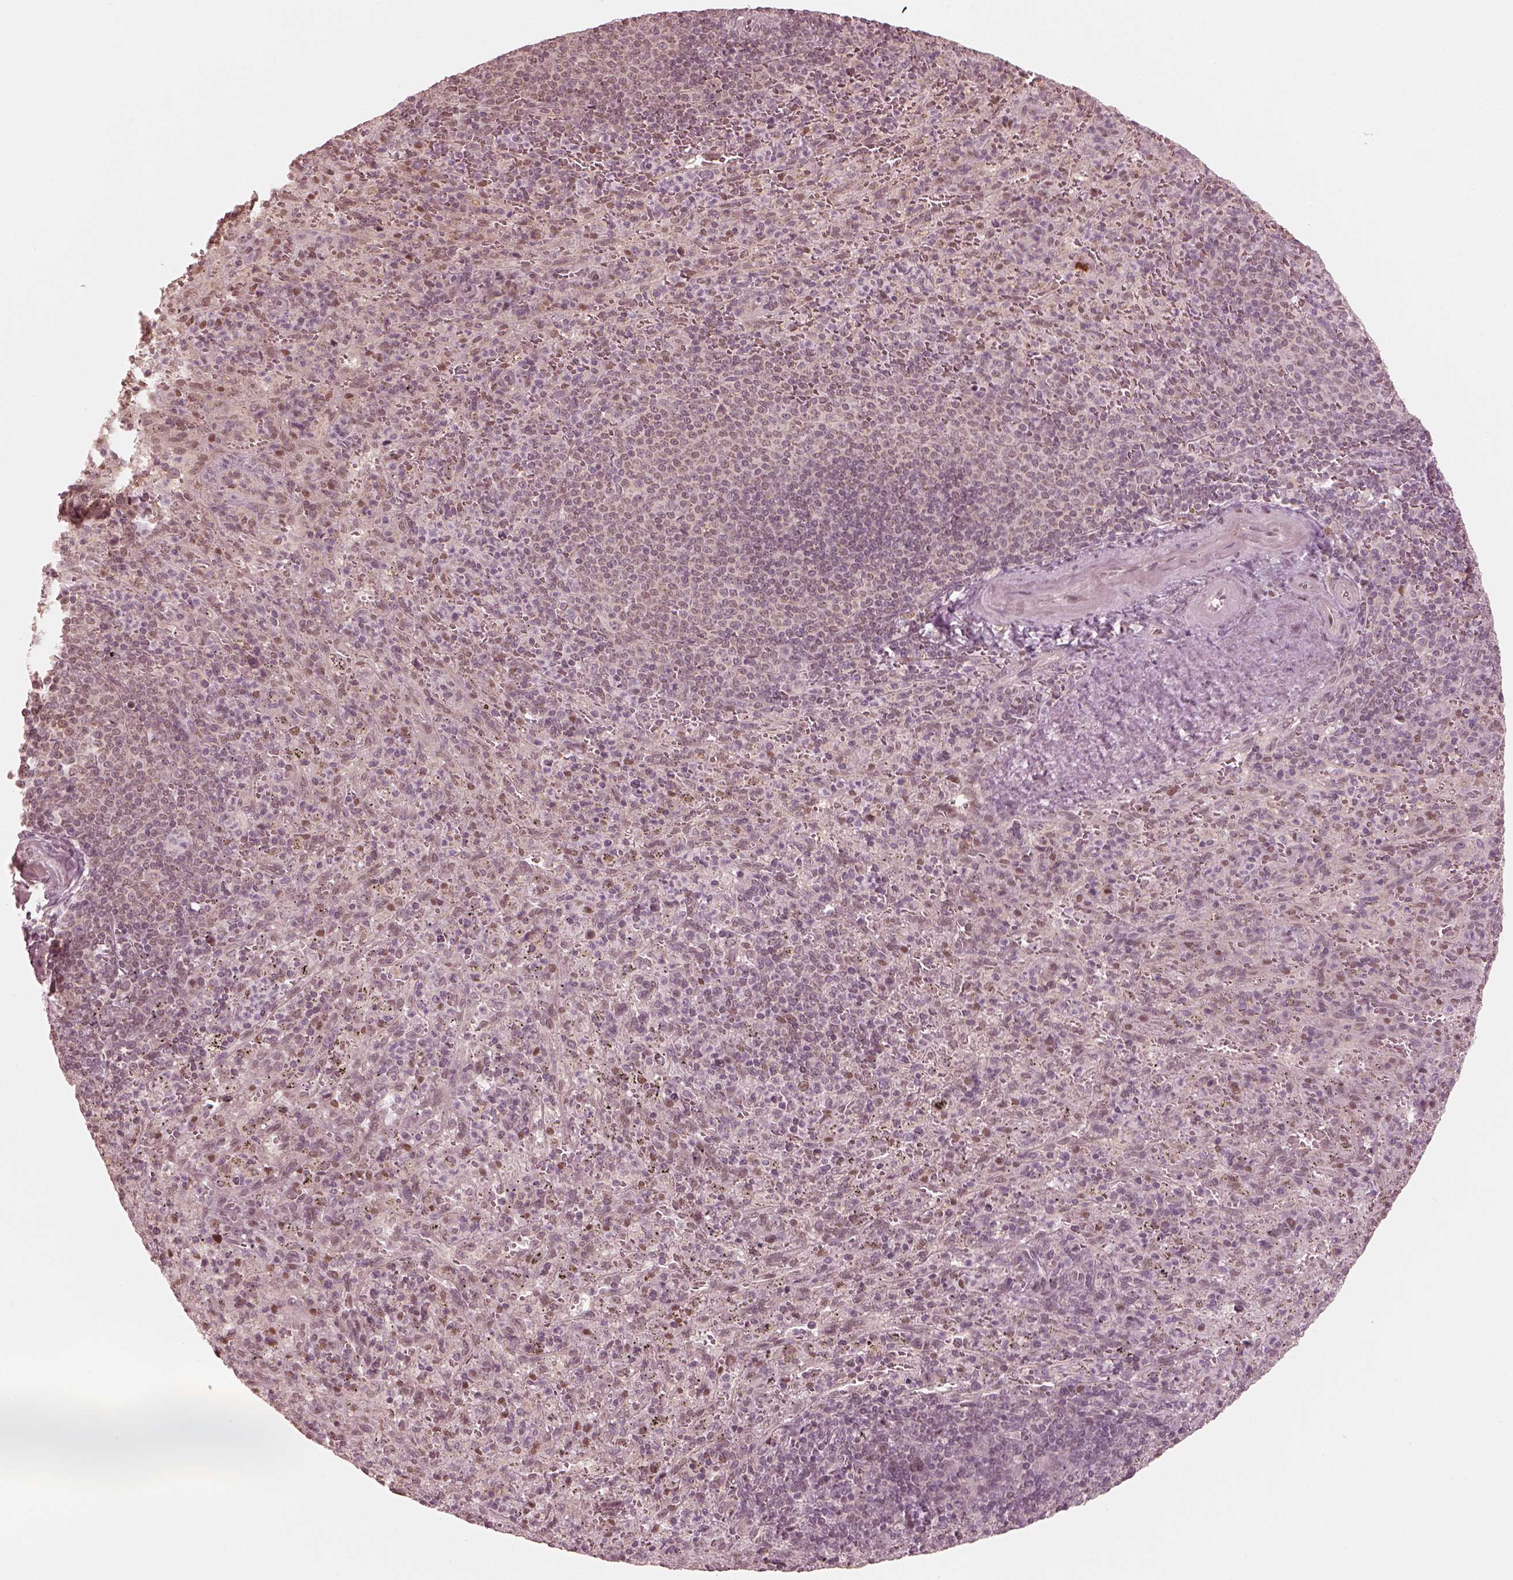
{"staining": {"intensity": "negative", "quantity": "none", "location": "none"}, "tissue": "spleen", "cell_type": "Cells in red pulp", "image_type": "normal", "snomed": [{"axis": "morphology", "description": "Normal tissue, NOS"}, {"axis": "topography", "description": "Spleen"}], "caption": "High magnification brightfield microscopy of benign spleen stained with DAB (brown) and counterstained with hematoxylin (blue): cells in red pulp show no significant expression. Nuclei are stained in blue.", "gene": "IQCB1", "patient": {"sex": "male", "age": 57}}